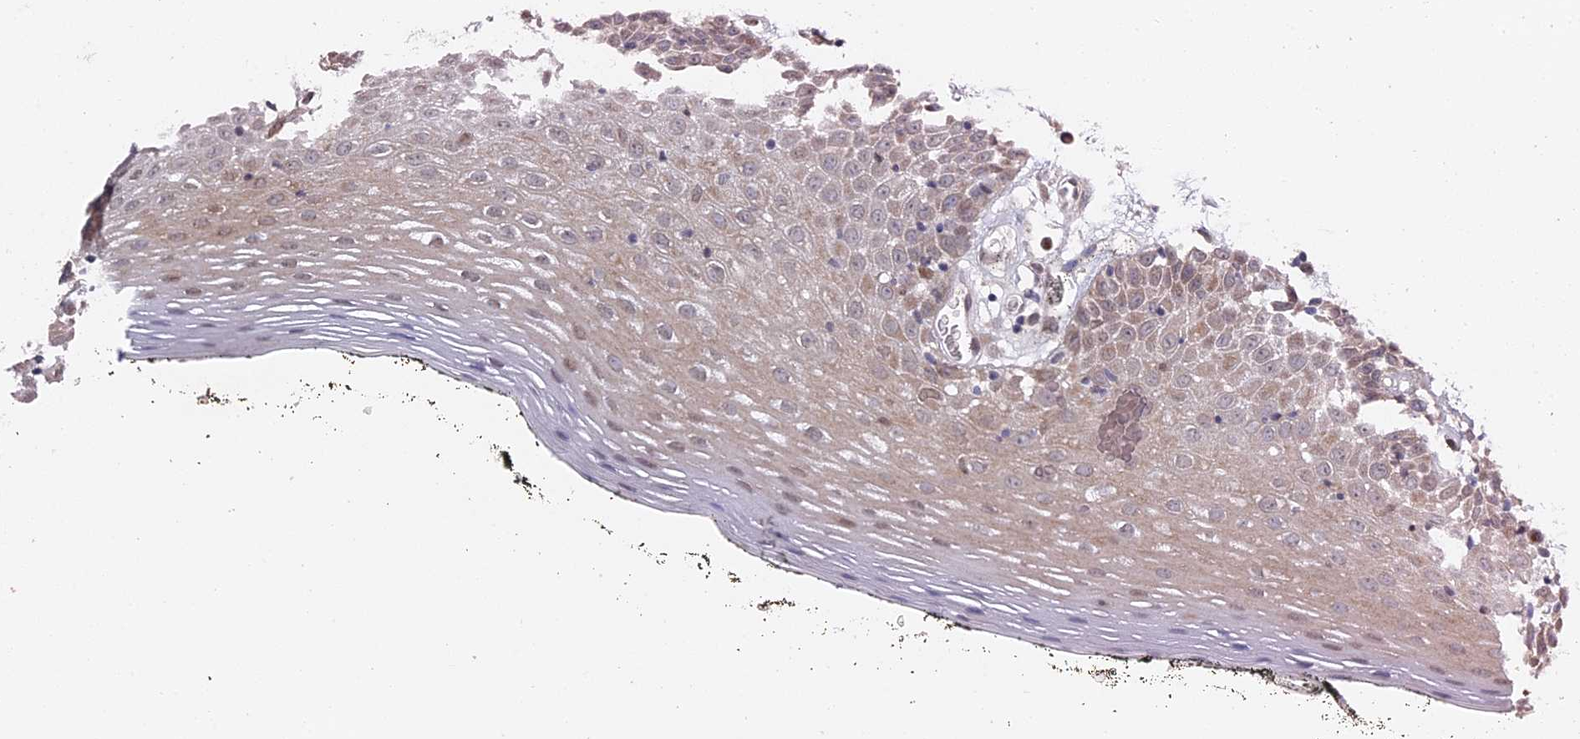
{"staining": {"intensity": "weak", "quantity": "<25%", "location": "cytoplasmic/membranous"}, "tissue": "oral mucosa", "cell_type": "Squamous epithelial cells", "image_type": "normal", "snomed": [{"axis": "morphology", "description": "Normal tissue, NOS"}, {"axis": "topography", "description": "Oral tissue"}], "caption": "This is a photomicrograph of IHC staining of normal oral mucosa, which shows no expression in squamous epithelial cells. (DAB (3,3'-diaminobenzidine) immunohistochemistry with hematoxylin counter stain).", "gene": "MTRF1", "patient": {"sex": "male", "age": 74}}